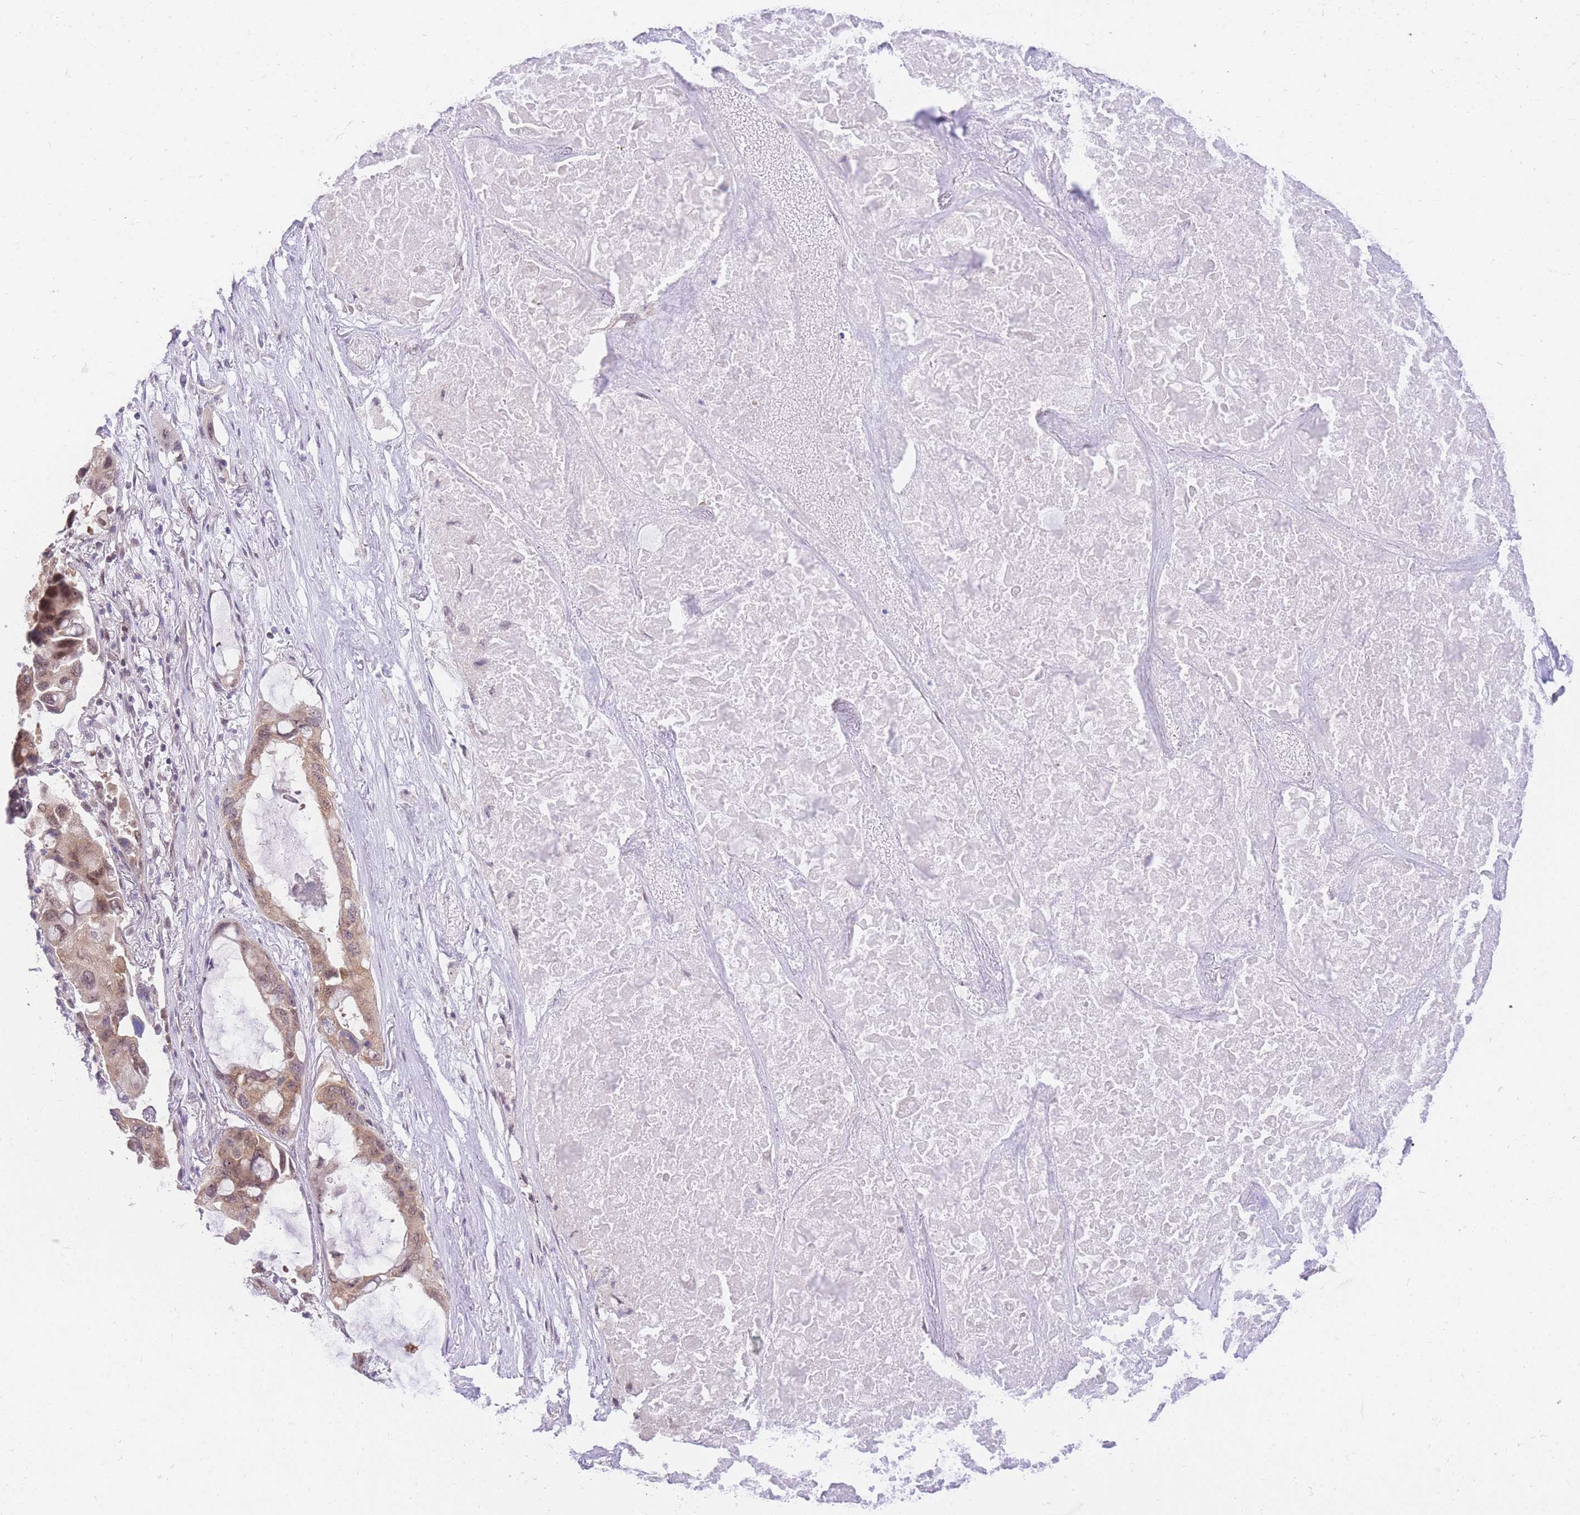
{"staining": {"intensity": "weak", "quantity": ">75%", "location": "cytoplasmic/membranous"}, "tissue": "lung cancer", "cell_type": "Tumor cells", "image_type": "cancer", "snomed": [{"axis": "morphology", "description": "Squamous cell carcinoma, NOS"}, {"axis": "topography", "description": "Lung"}], "caption": "Protein expression analysis of squamous cell carcinoma (lung) demonstrates weak cytoplasmic/membranous positivity in about >75% of tumor cells.", "gene": "STK39", "patient": {"sex": "female", "age": 73}}